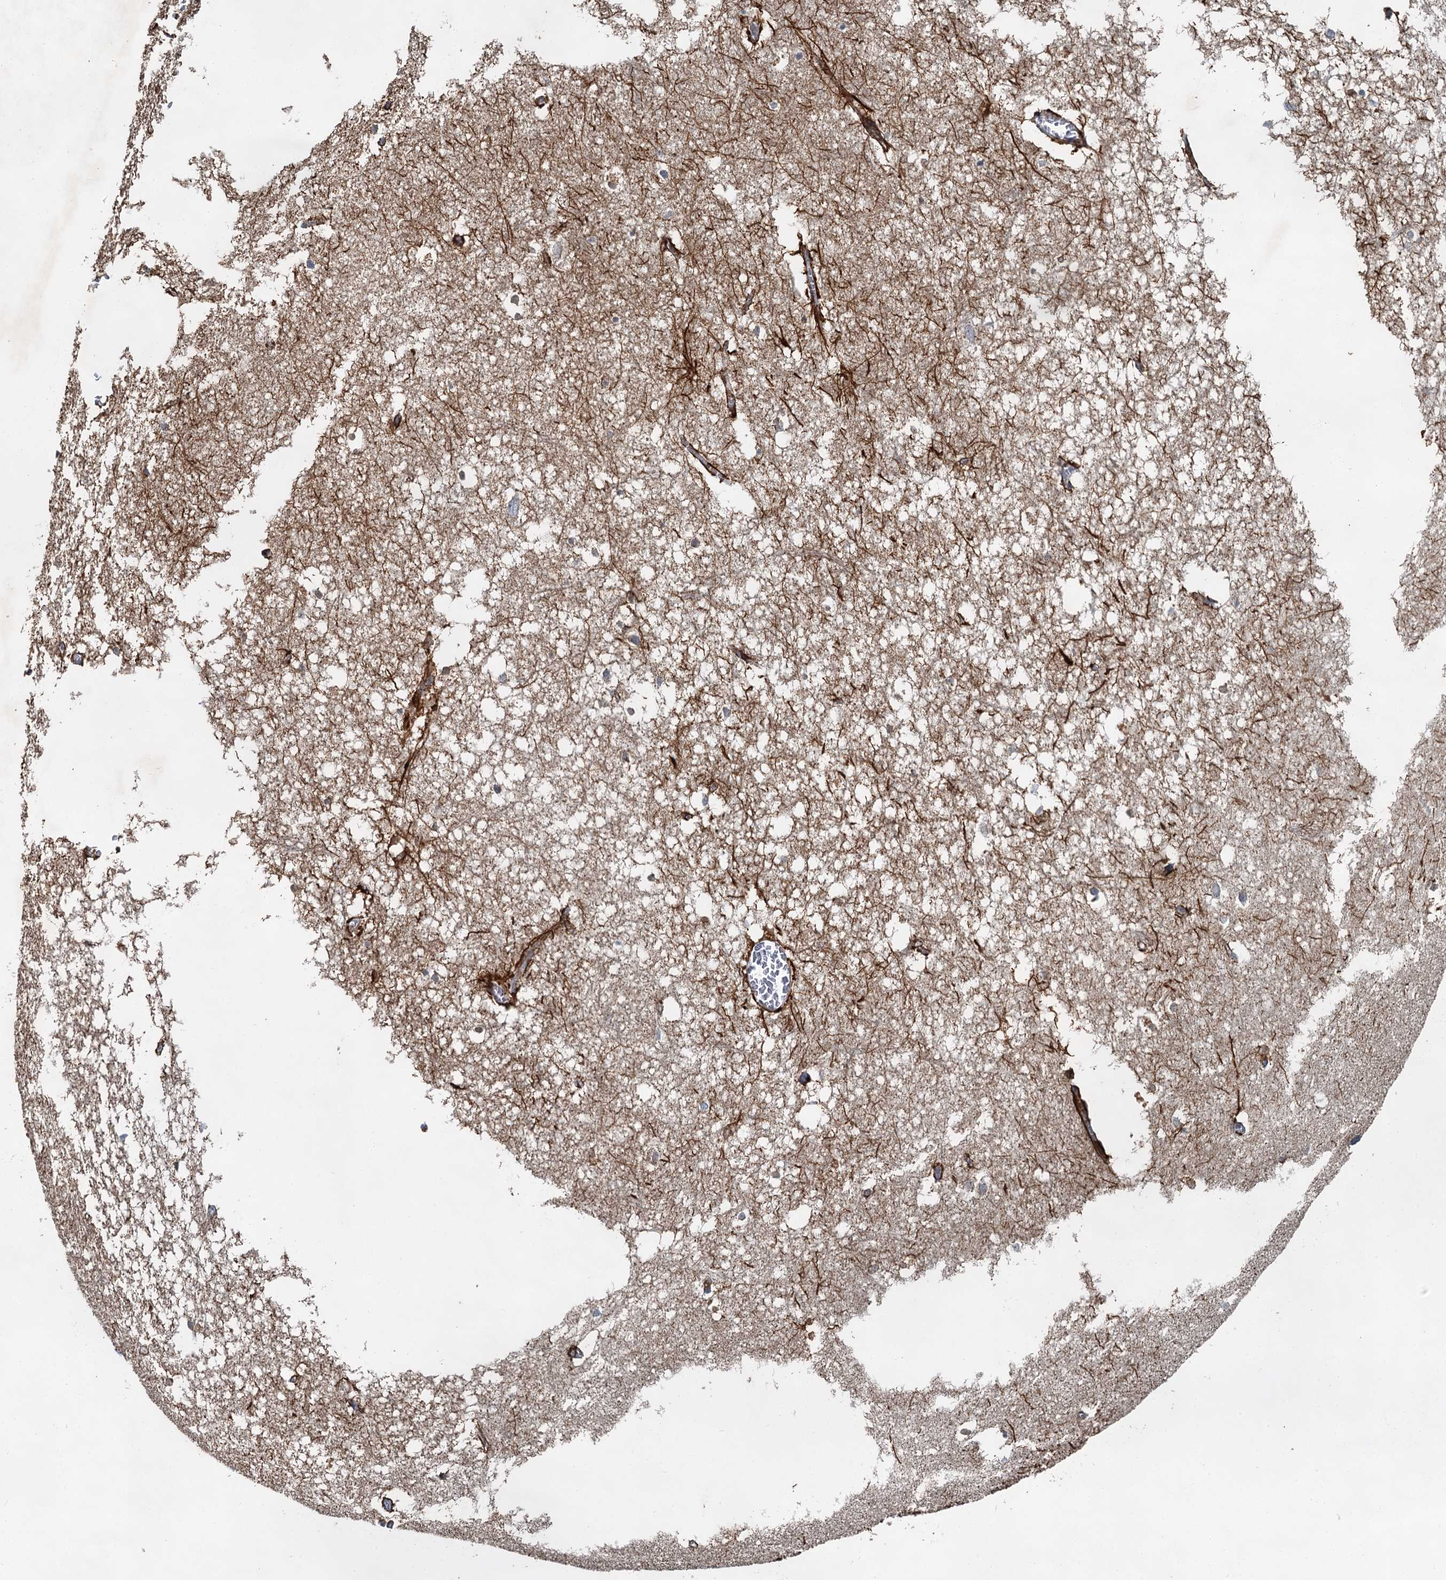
{"staining": {"intensity": "moderate", "quantity": "<25%", "location": "cytoplasmic/membranous"}, "tissue": "hippocampus", "cell_type": "Glial cells", "image_type": "normal", "snomed": [{"axis": "morphology", "description": "Normal tissue, NOS"}, {"axis": "topography", "description": "Hippocampus"}], "caption": "Glial cells demonstrate low levels of moderate cytoplasmic/membranous positivity in approximately <25% of cells in normal human hippocampus. (IHC, brightfield microscopy, high magnification).", "gene": "HAUS2", "patient": {"sex": "female", "age": 64}}